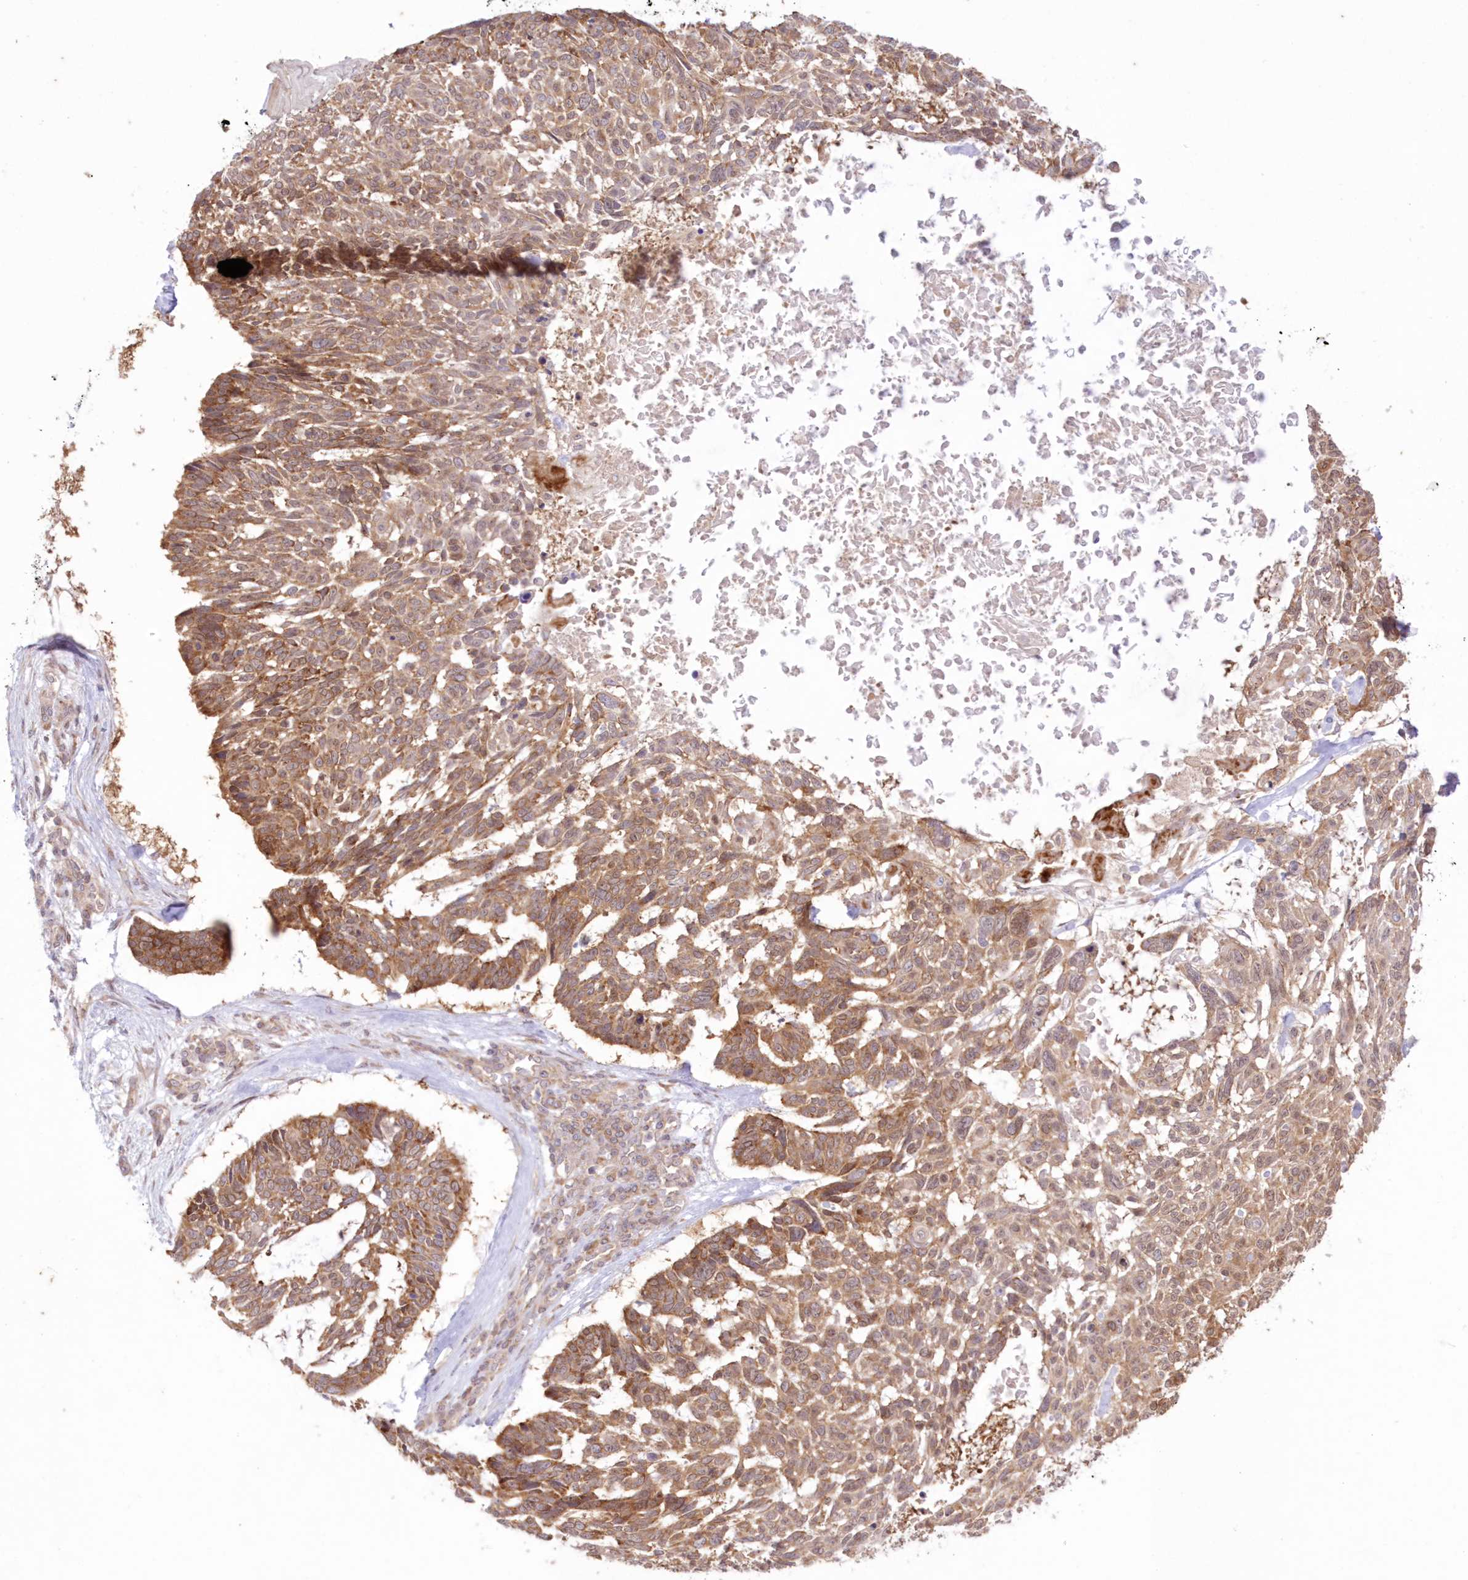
{"staining": {"intensity": "strong", "quantity": ">75%", "location": "cytoplasmic/membranous"}, "tissue": "skin cancer", "cell_type": "Tumor cells", "image_type": "cancer", "snomed": [{"axis": "morphology", "description": "Basal cell carcinoma"}, {"axis": "topography", "description": "Skin"}], "caption": "Basal cell carcinoma (skin) stained for a protein shows strong cytoplasmic/membranous positivity in tumor cells.", "gene": "RNPEP", "patient": {"sex": "male", "age": 88}}